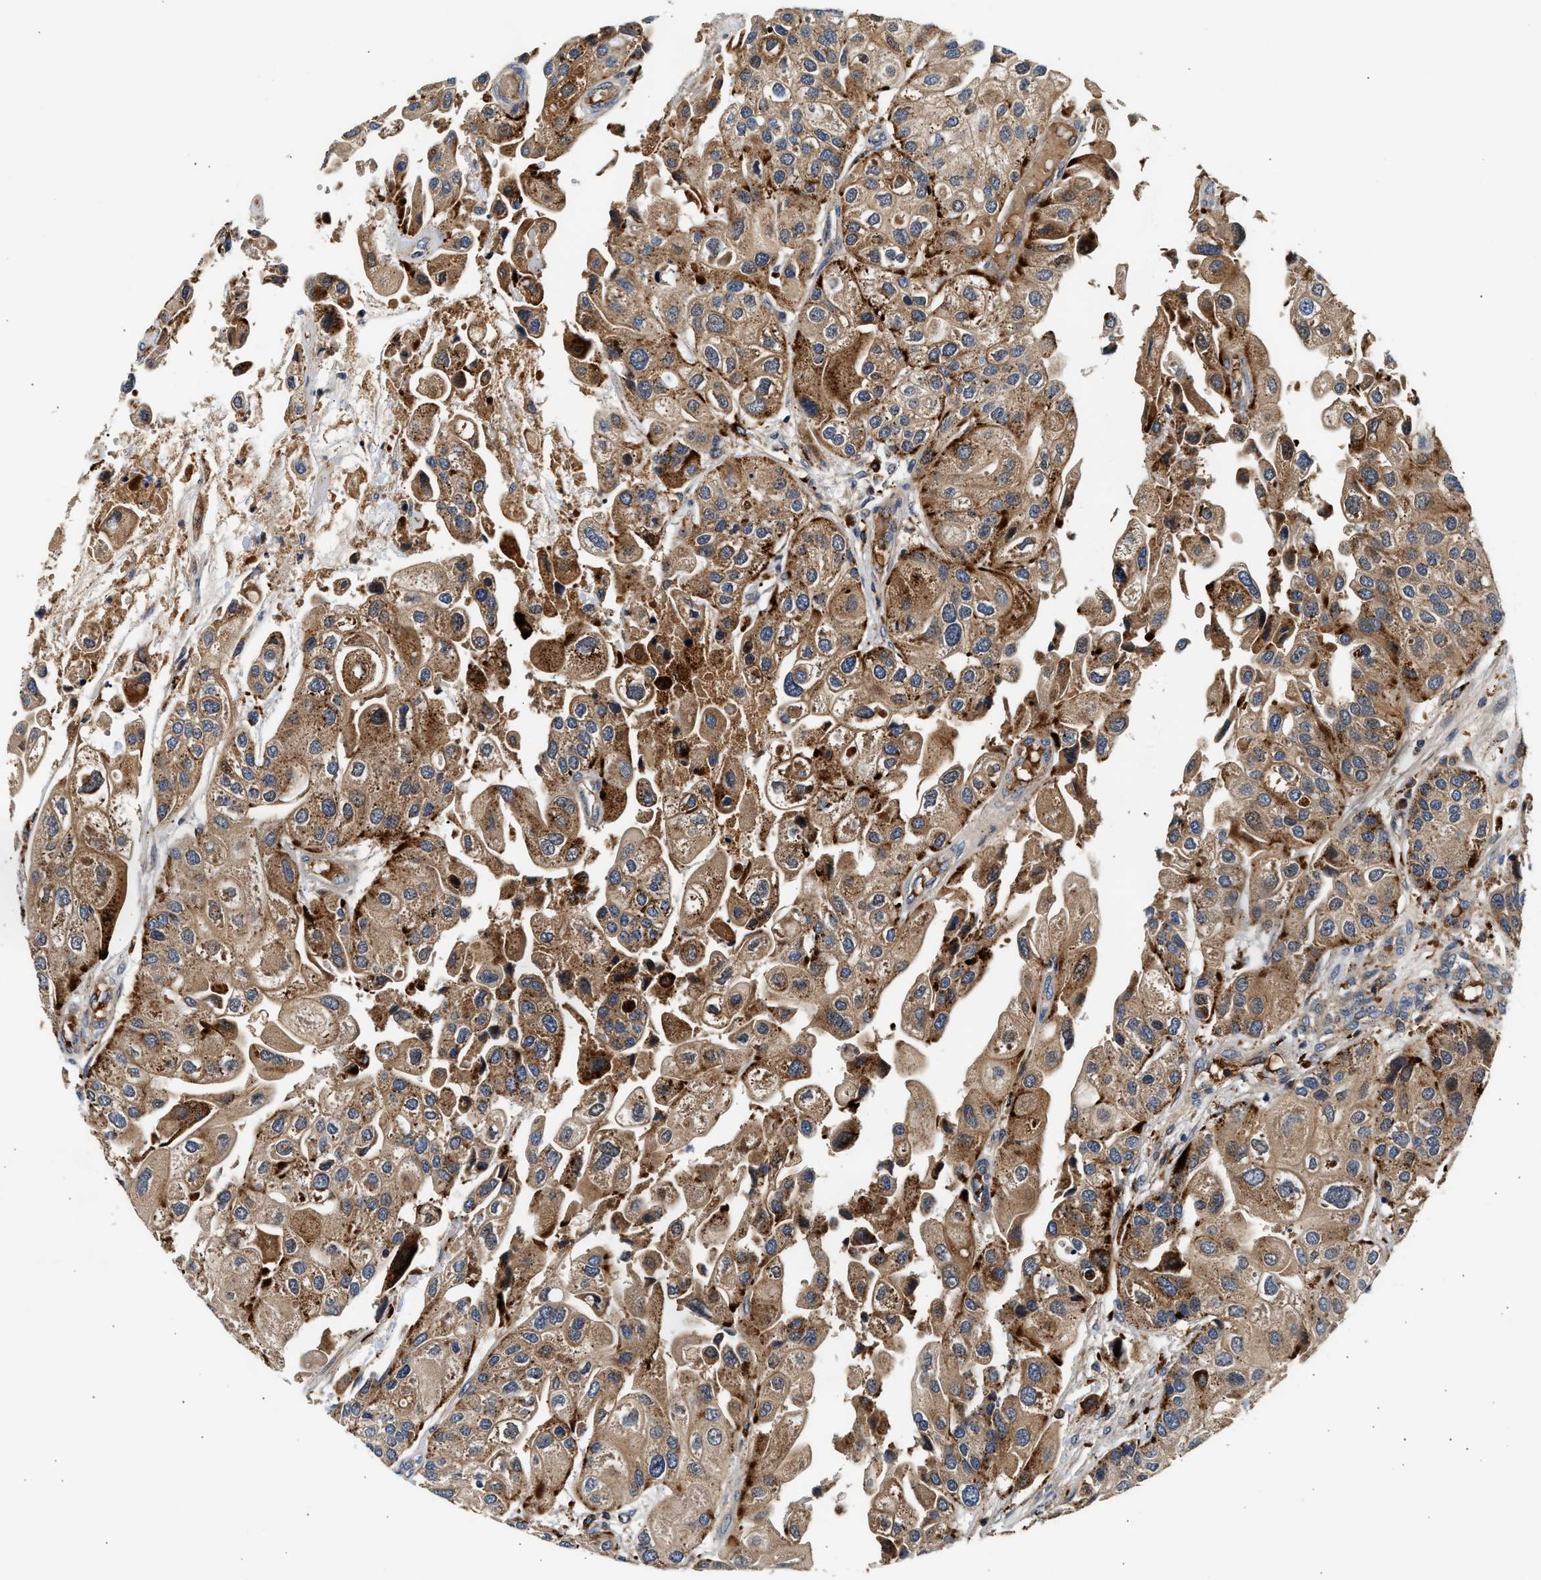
{"staining": {"intensity": "moderate", "quantity": ">75%", "location": "cytoplasmic/membranous"}, "tissue": "urothelial cancer", "cell_type": "Tumor cells", "image_type": "cancer", "snomed": [{"axis": "morphology", "description": "Urothelial carcinoma, High grade"}, {"axis": "topography", "description": "Urinary bladder"}], "caption": "IHC histopathology image of neoplastic tissue: human urothelial carcinoma (high-grade) stained using immunohistochemistry (IHC) shows medium levels of moderate protein expression localized specifically in the cytoplasmic/membranous of tumor cells, appearing as a cytoplasmic/membranous brown color.", "gene": "PLD3", "patient": {"sex": "female", "age": 64}}